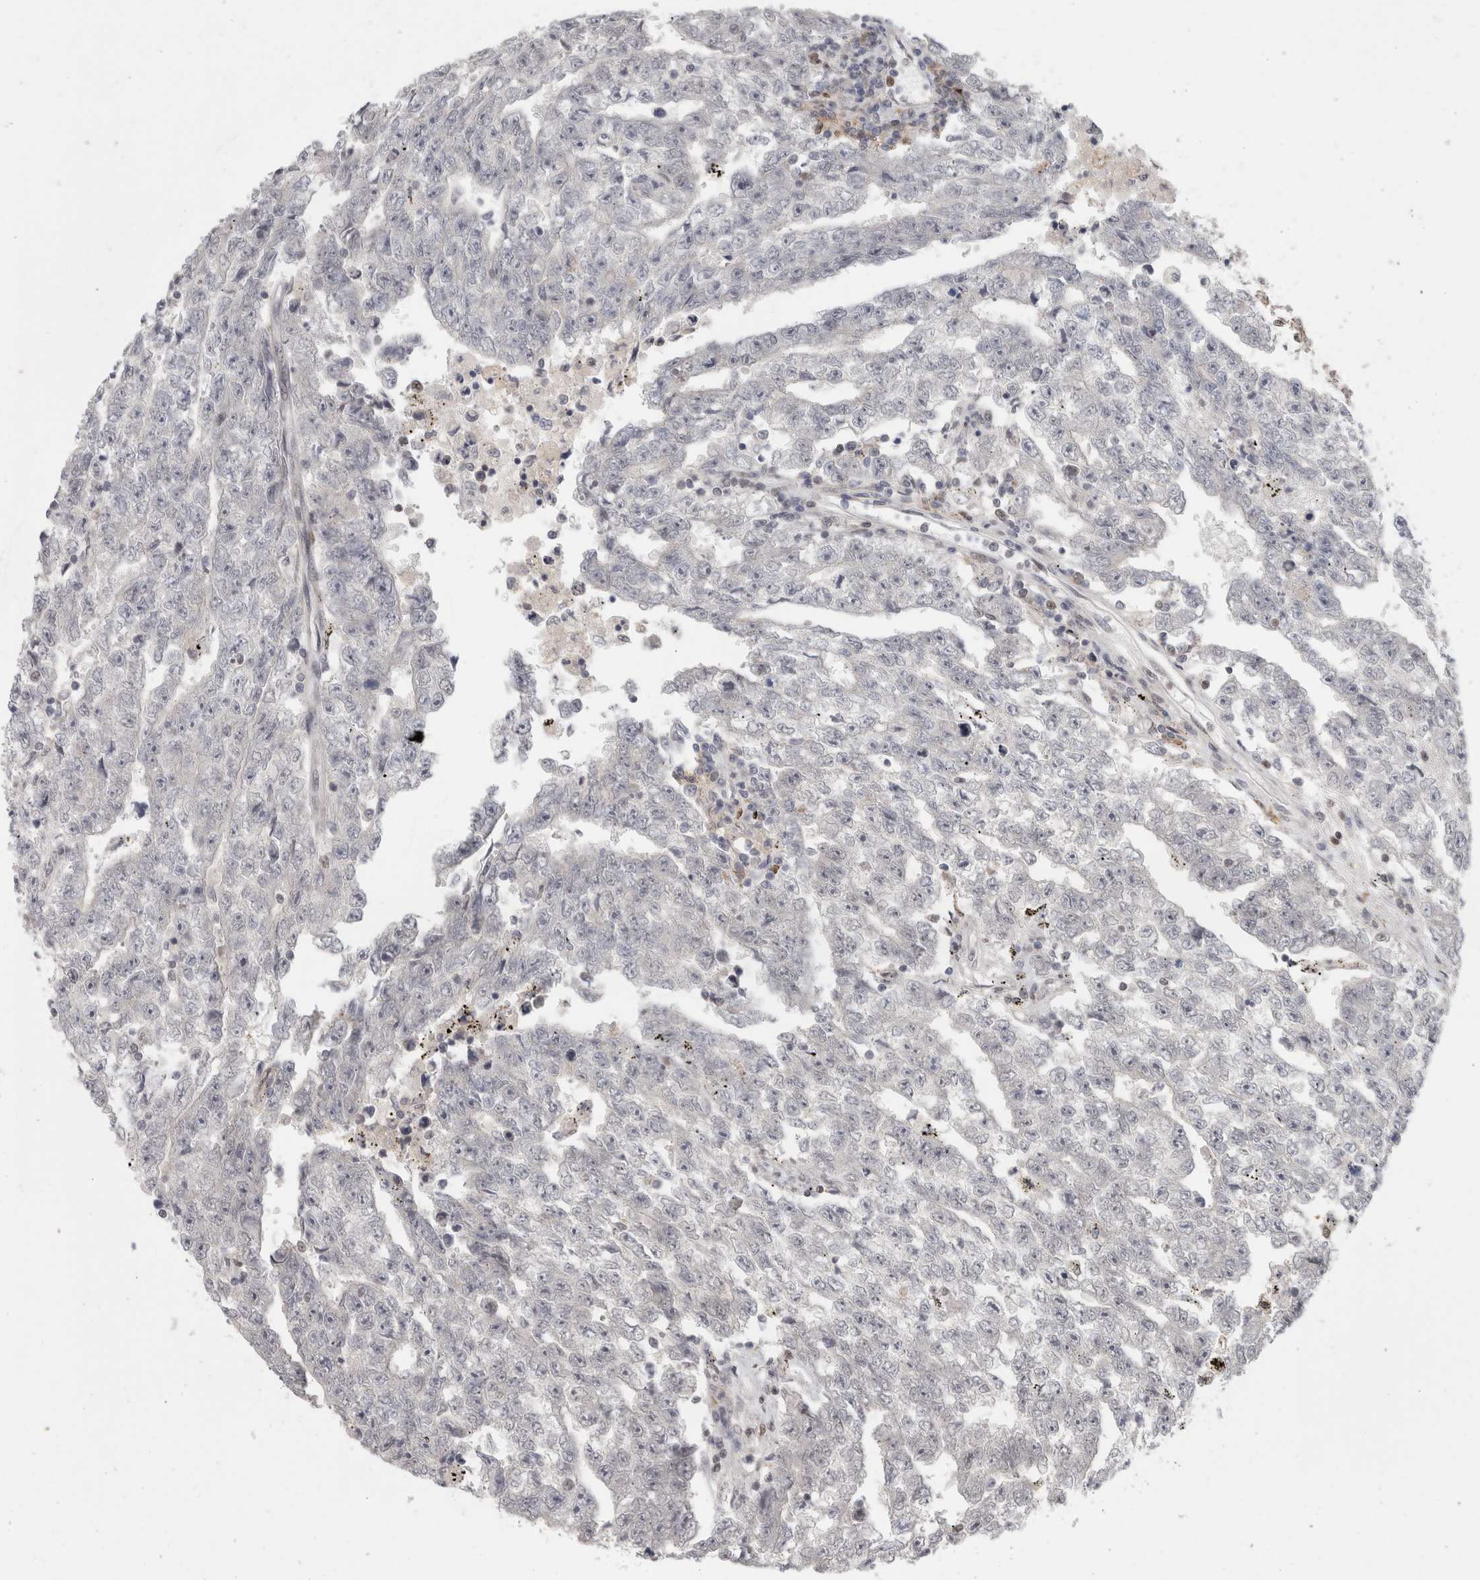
{"staining": {"intensity": "negative", "quantity": "none", "location": "none"}, "tissue": "testis cancer", "cell_type": "Tumor cells", "image_type": "cancer", "snomed": [{"axis": "morphology", "description": "Carcinoma, Embryonal, NOS"}, {"axis": "topography", "description": "Testis"}], "caption": "A high-resolution micrograph shows immunohistochemistry (IHC) staining of testis embryonal carcinoma, which demonstrates no significant staining in tumor cells.", "gene": "SRARP", "patient": {"sex": "male", "age": 25}}